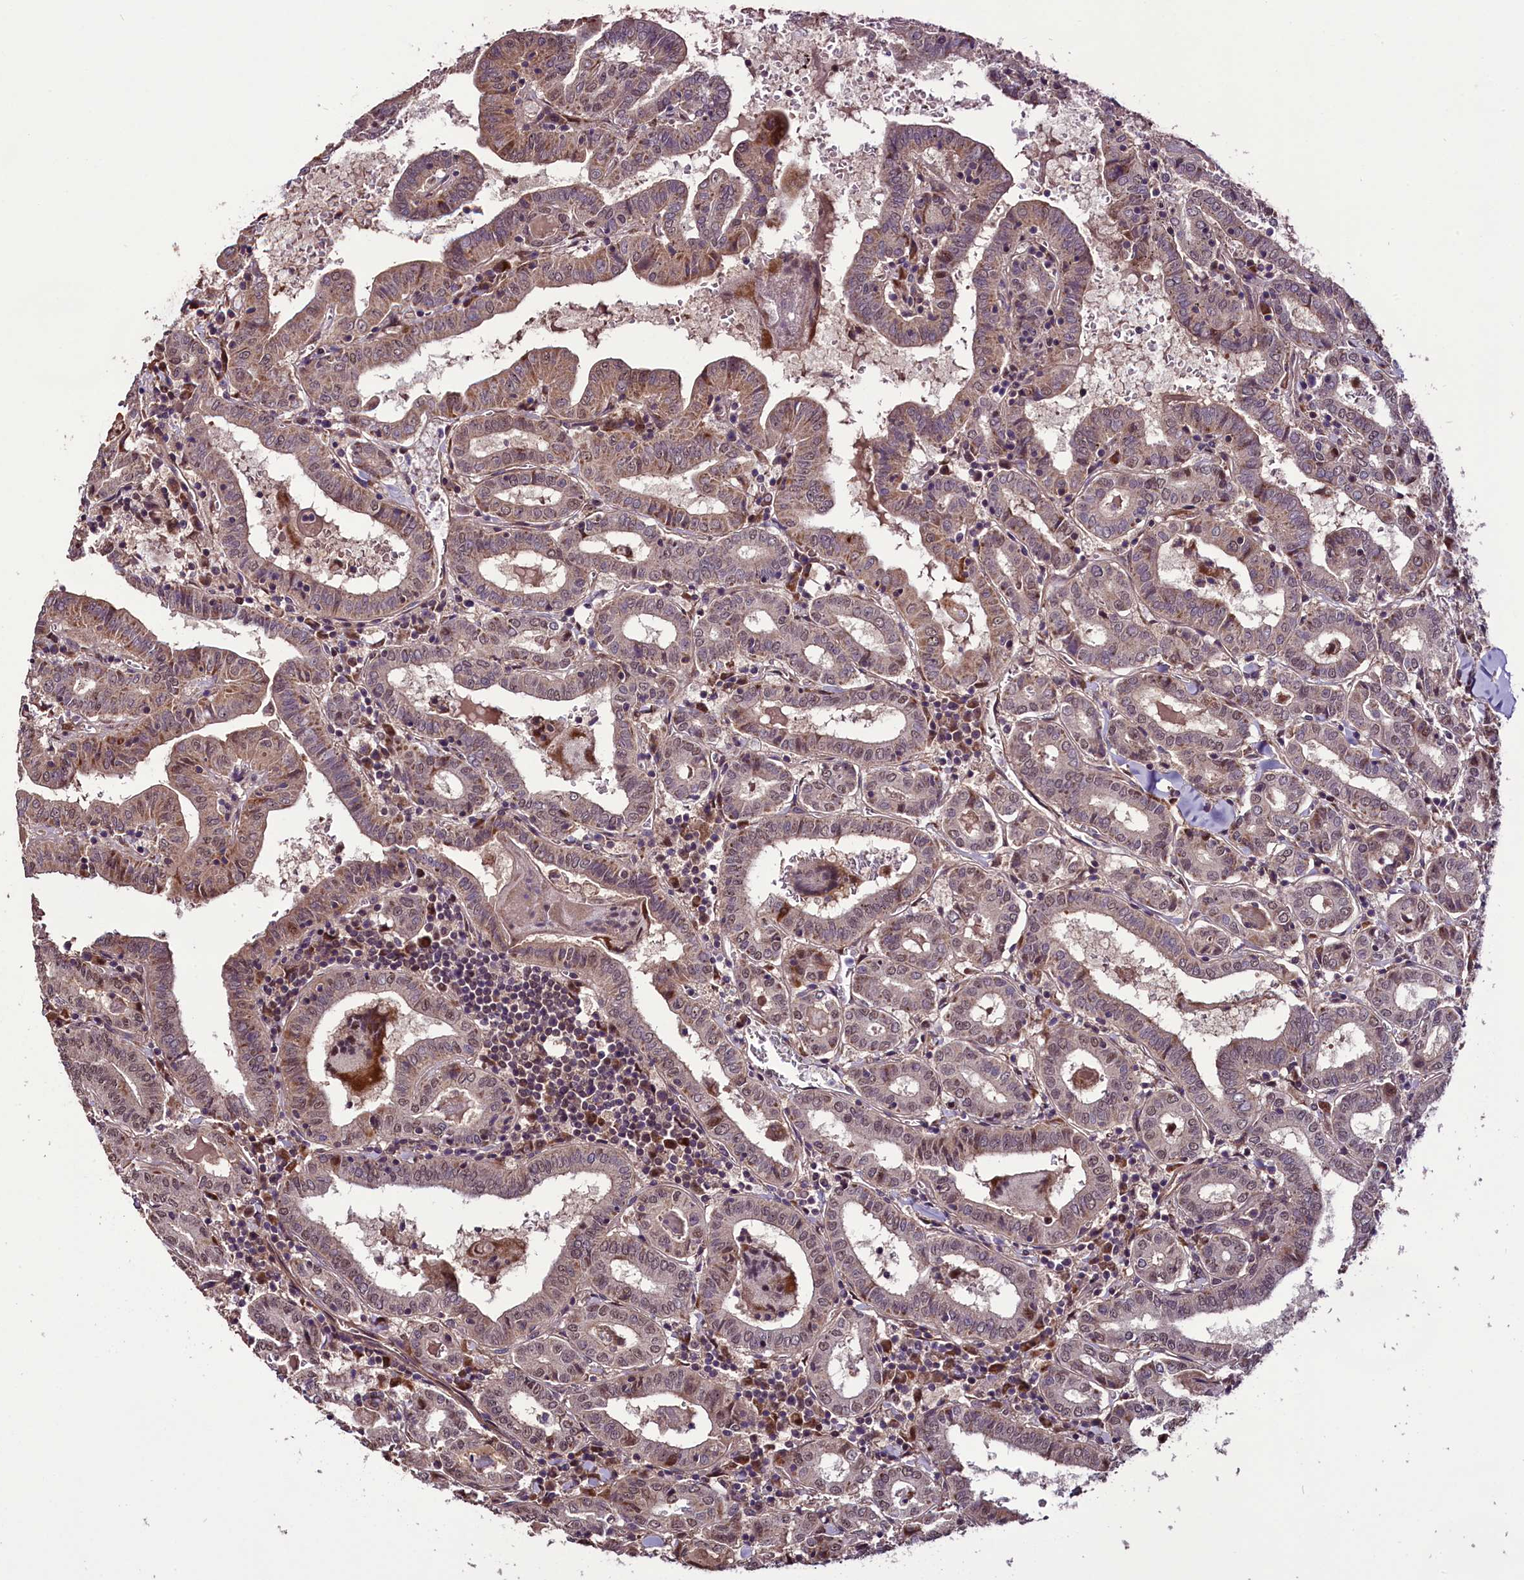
{"staining": {"intensity": "weak", "quantity": ">75%", "location": "cytoplasmic/membranous,nuclear"}, "tissue": "thyroid cancer", "cell_type": "Tumor cells", "image_type": "cancer", "snomed": [{"axis": "morphology", "description": "Papillary adenocarcinoma, NOS"}, {"axis": "topography", "description": "Thyroid gland"}], "caption": "Immunohistochemistry (IHC) (DAB) staining of human thyroid cancer (papillary adenocarcinoma) reveals weak cytoplasmic/membranous and nuclear protein staining in approximately >75% of tumor cells.", "gene": "RPUSD2", "patient": {"sex": "female", "age": 72}}